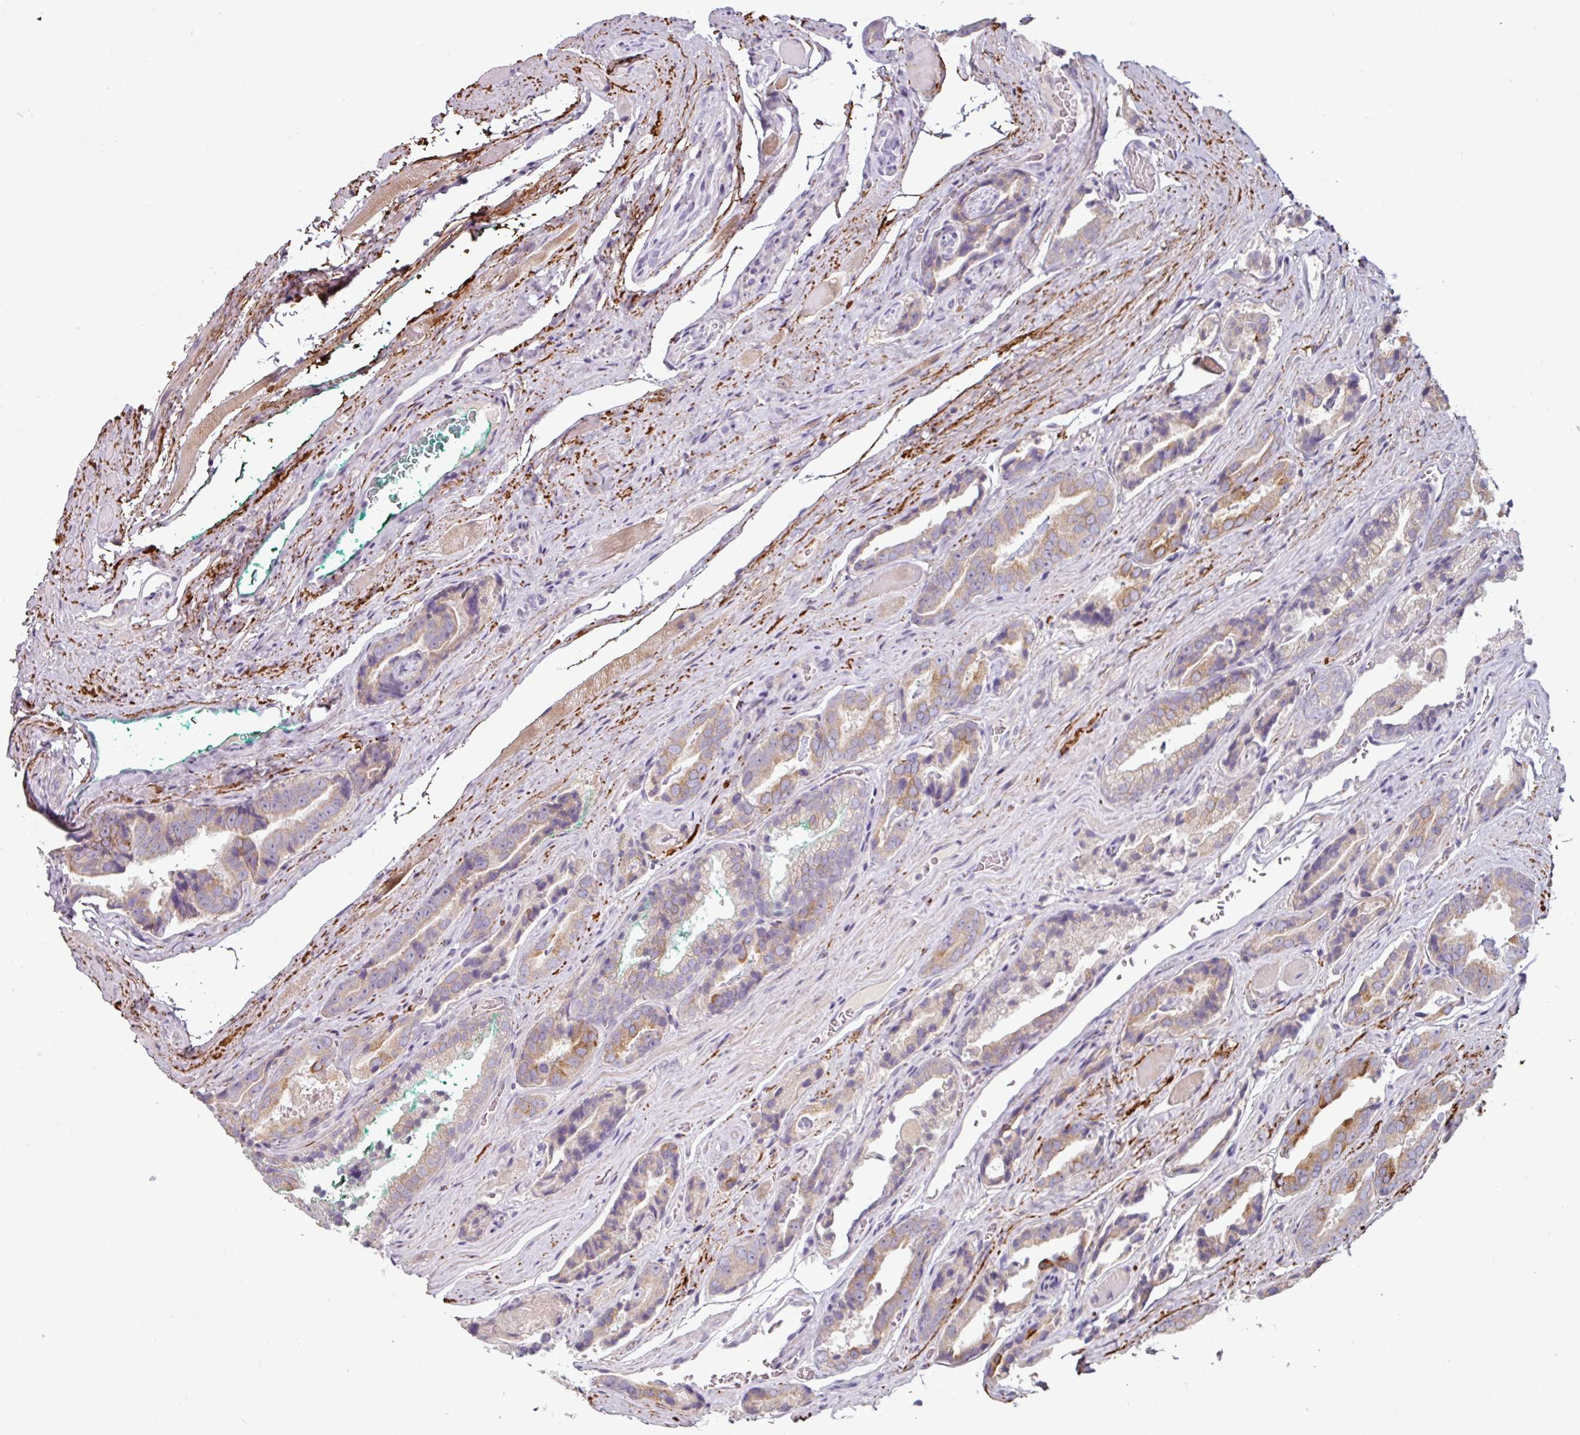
{"staining": {"intensity": "moderate", "quantity": "25%-75%", "location": "cytoplasmic/membranous"}, "tissue": "prostate cancer", "cell_type": "Tumor cells", "image_type": "cancer", "snomed": [{"axis": "morphology", "description": "Adenocarcinoma, High grade"}, {"axis": "topography", "description": "Prostate"}], "caption": "IHC photomicrograph of neoplastic tissue: human prostate cancer stained using IHC reveals medium levels of moderate protein expression localized specifically in the cytoplasmic/membranous of tumor cells, appearing as a cytoplasmic/membranous brown color.", "gene": "MTMR14", "patient": {"sex": "male", "age": 72}}